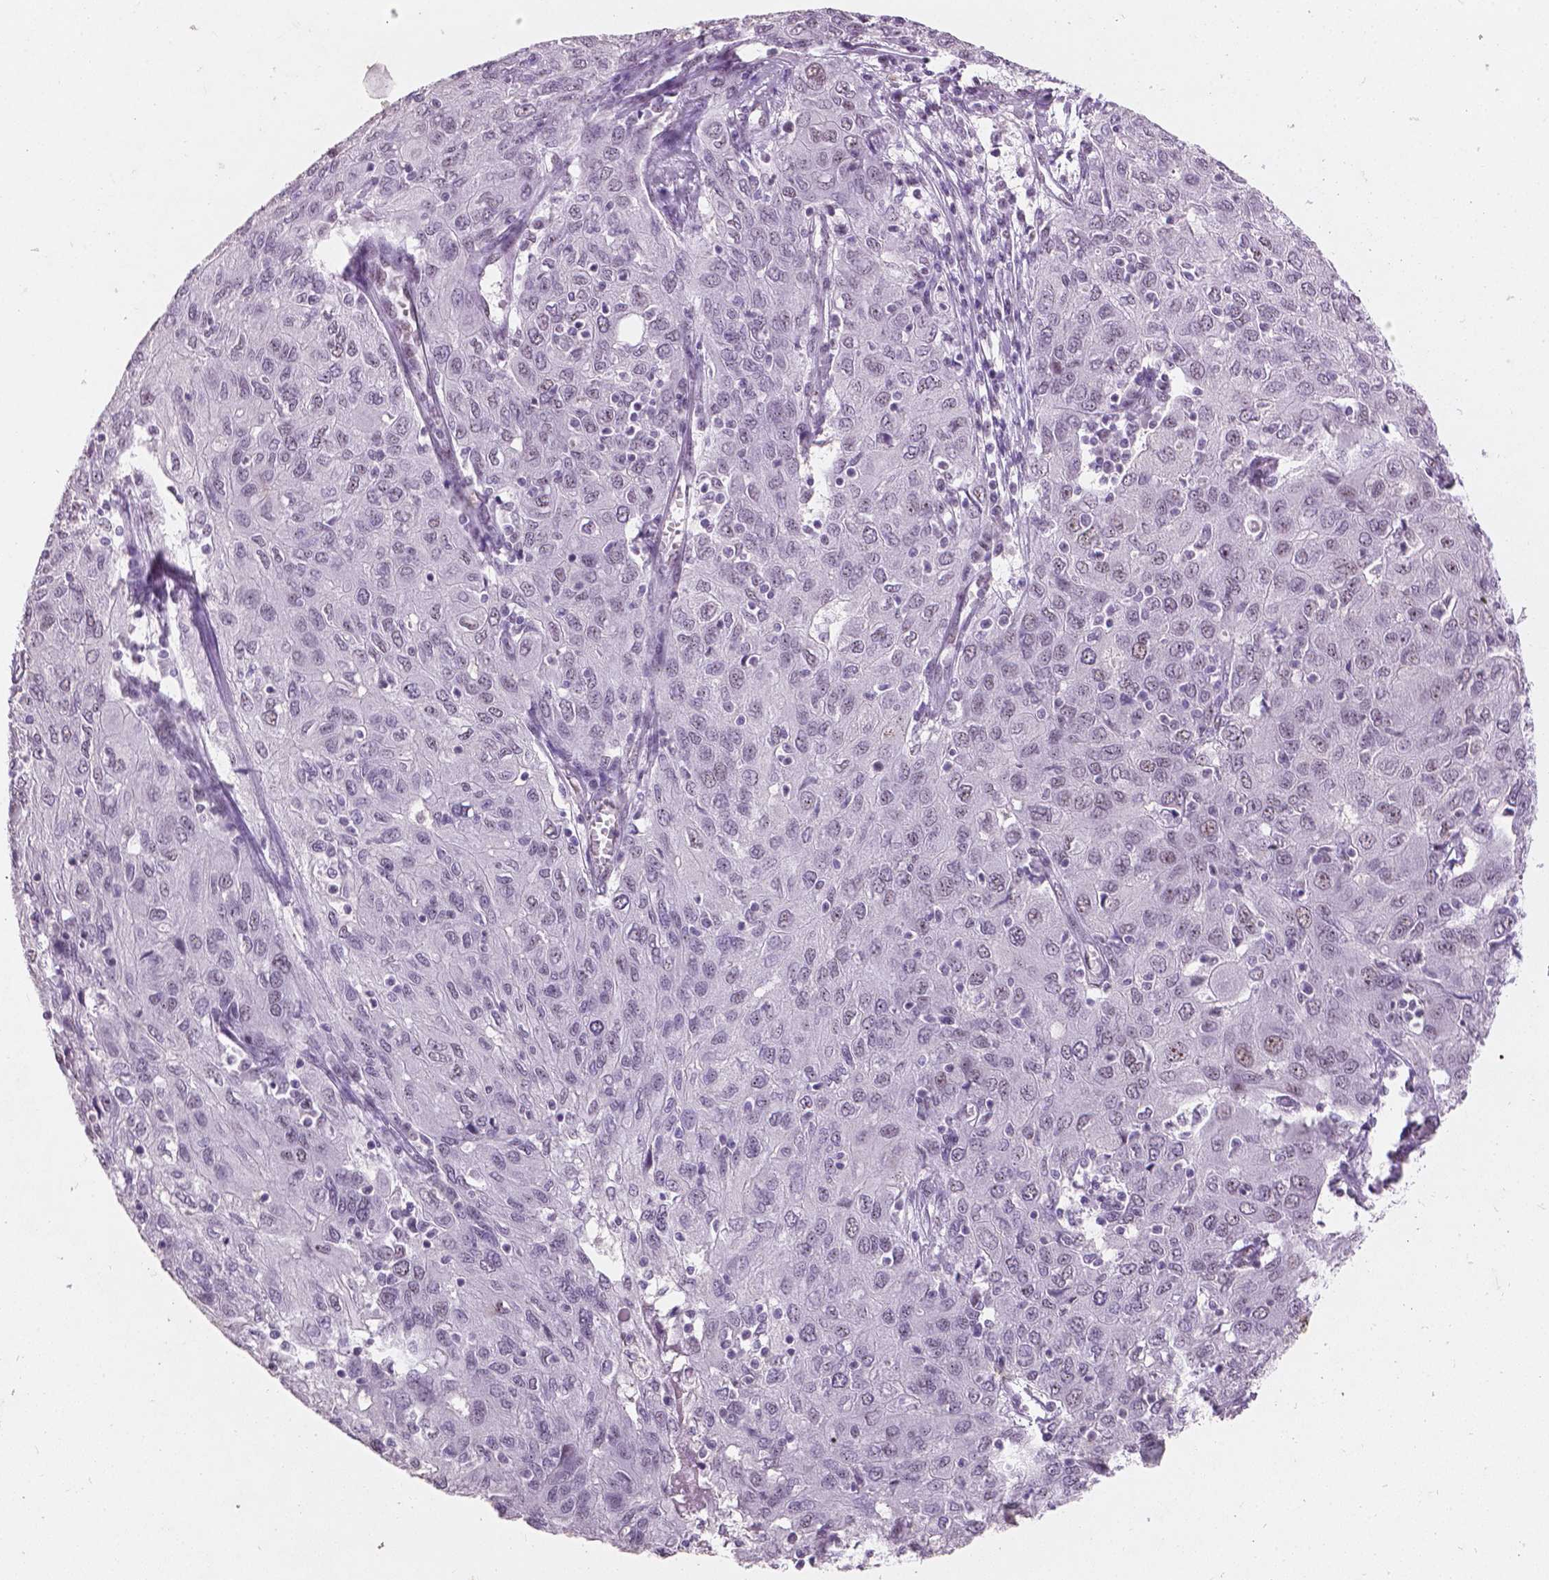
{"staining": {"intensity": "negative", "quantity": "none", "location": "none"}, "tissue": "ovarian cancer", "cell_type": "Tumor cells", "image_type": "cancer", "snomed": [{"axis": "morphology", "description": "Carcinoma, endometroid"}, {"axis": "topography", "description": "Ovary"}], "caption": "There is no significant staining in tumor cells of ovarian cancer (endometroid carcinoma).", "gene": "COIL", "patient": {"sex": "female", "age": 50}}